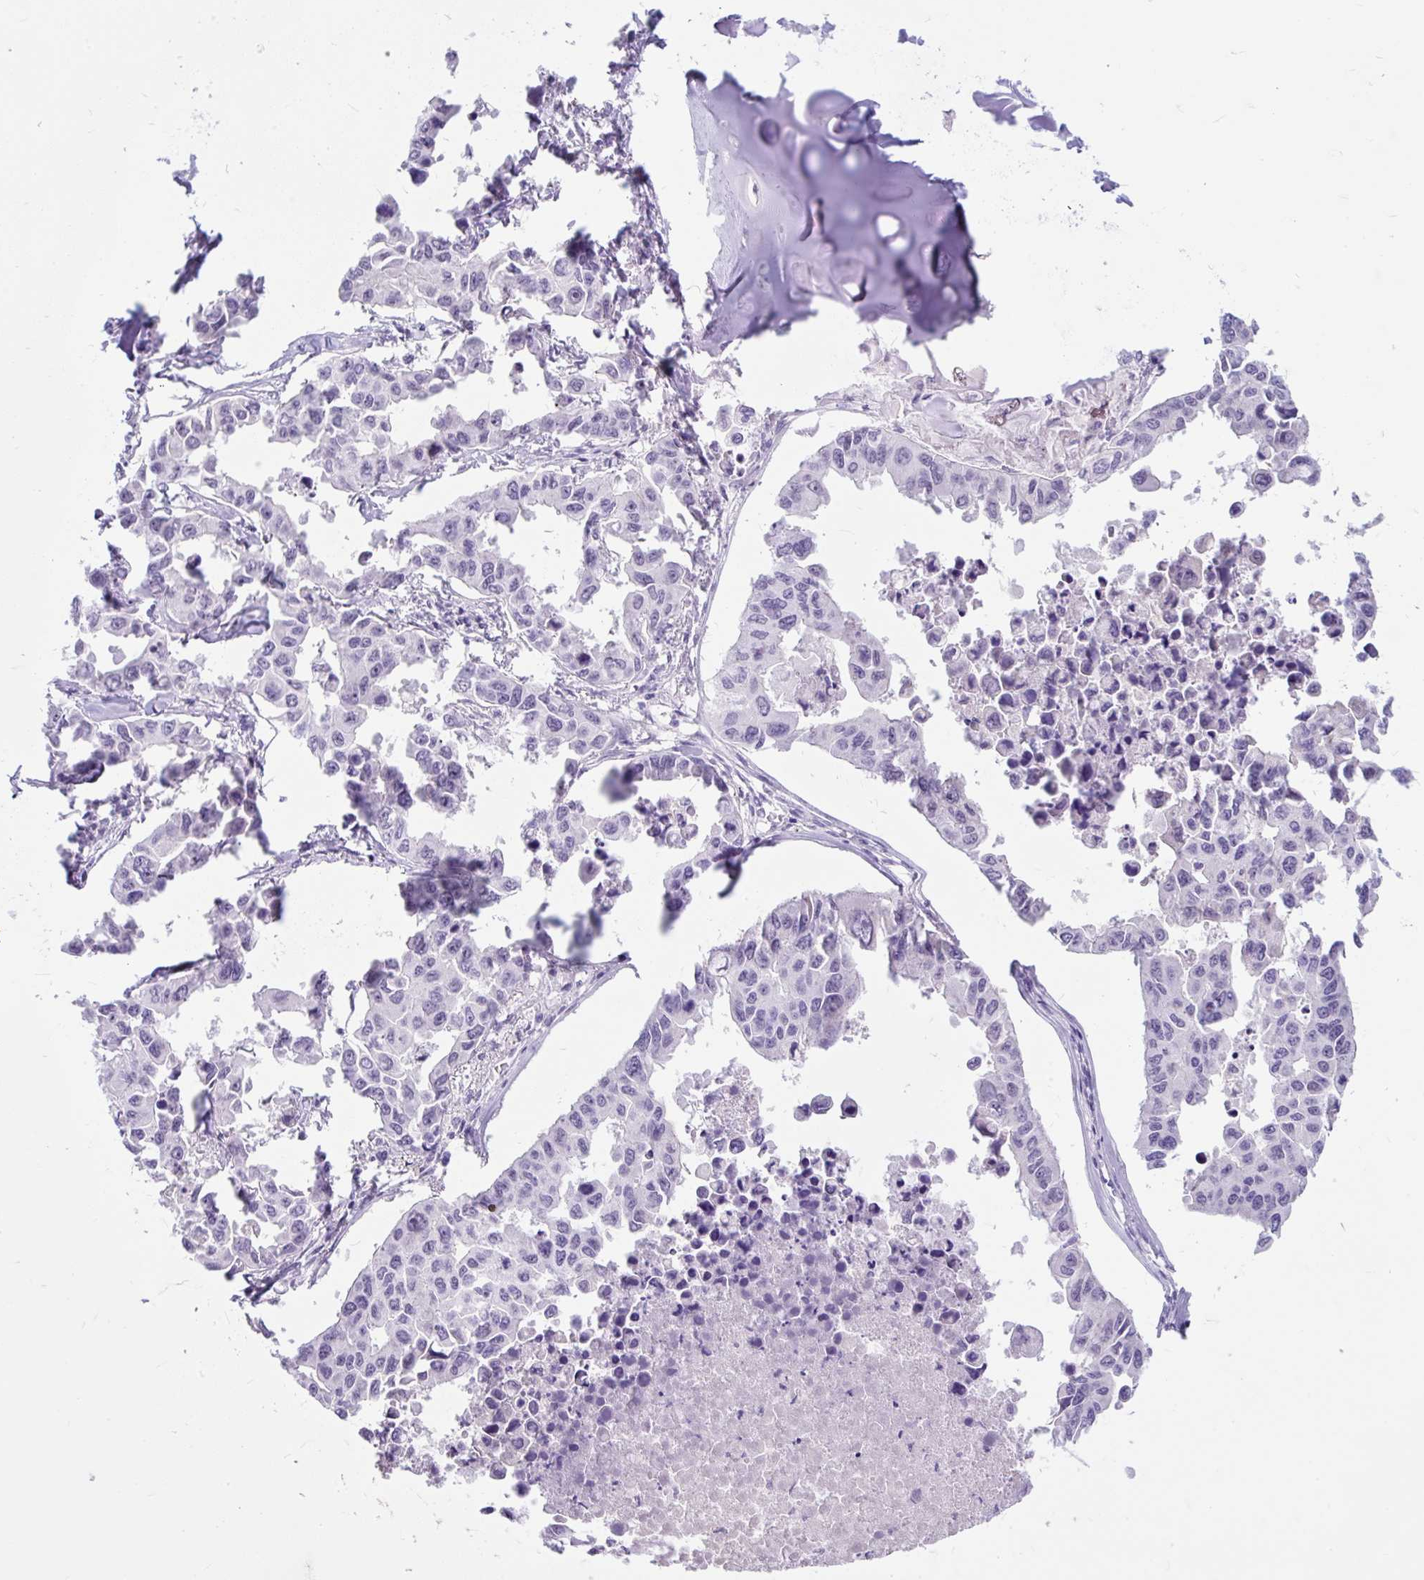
{"staining": {"intensity": "negative", "quantity": "none", "location": "none"}, "tissue": "lung cancer", "cell_type": "Tumor cells", "image_type": "cancer", "snomed": [{"axis": "morphology", "description": "Adenocarcinoma, NOS"}, {"axis": "topography", "description": "Lung"}], "caption": "The photomicrograph displays no significant expression in tumor cells of lung cancer (adenocarcinoma).", "gene": "SCGB1A1", "patient": {"sex": "male", "age": 64}}